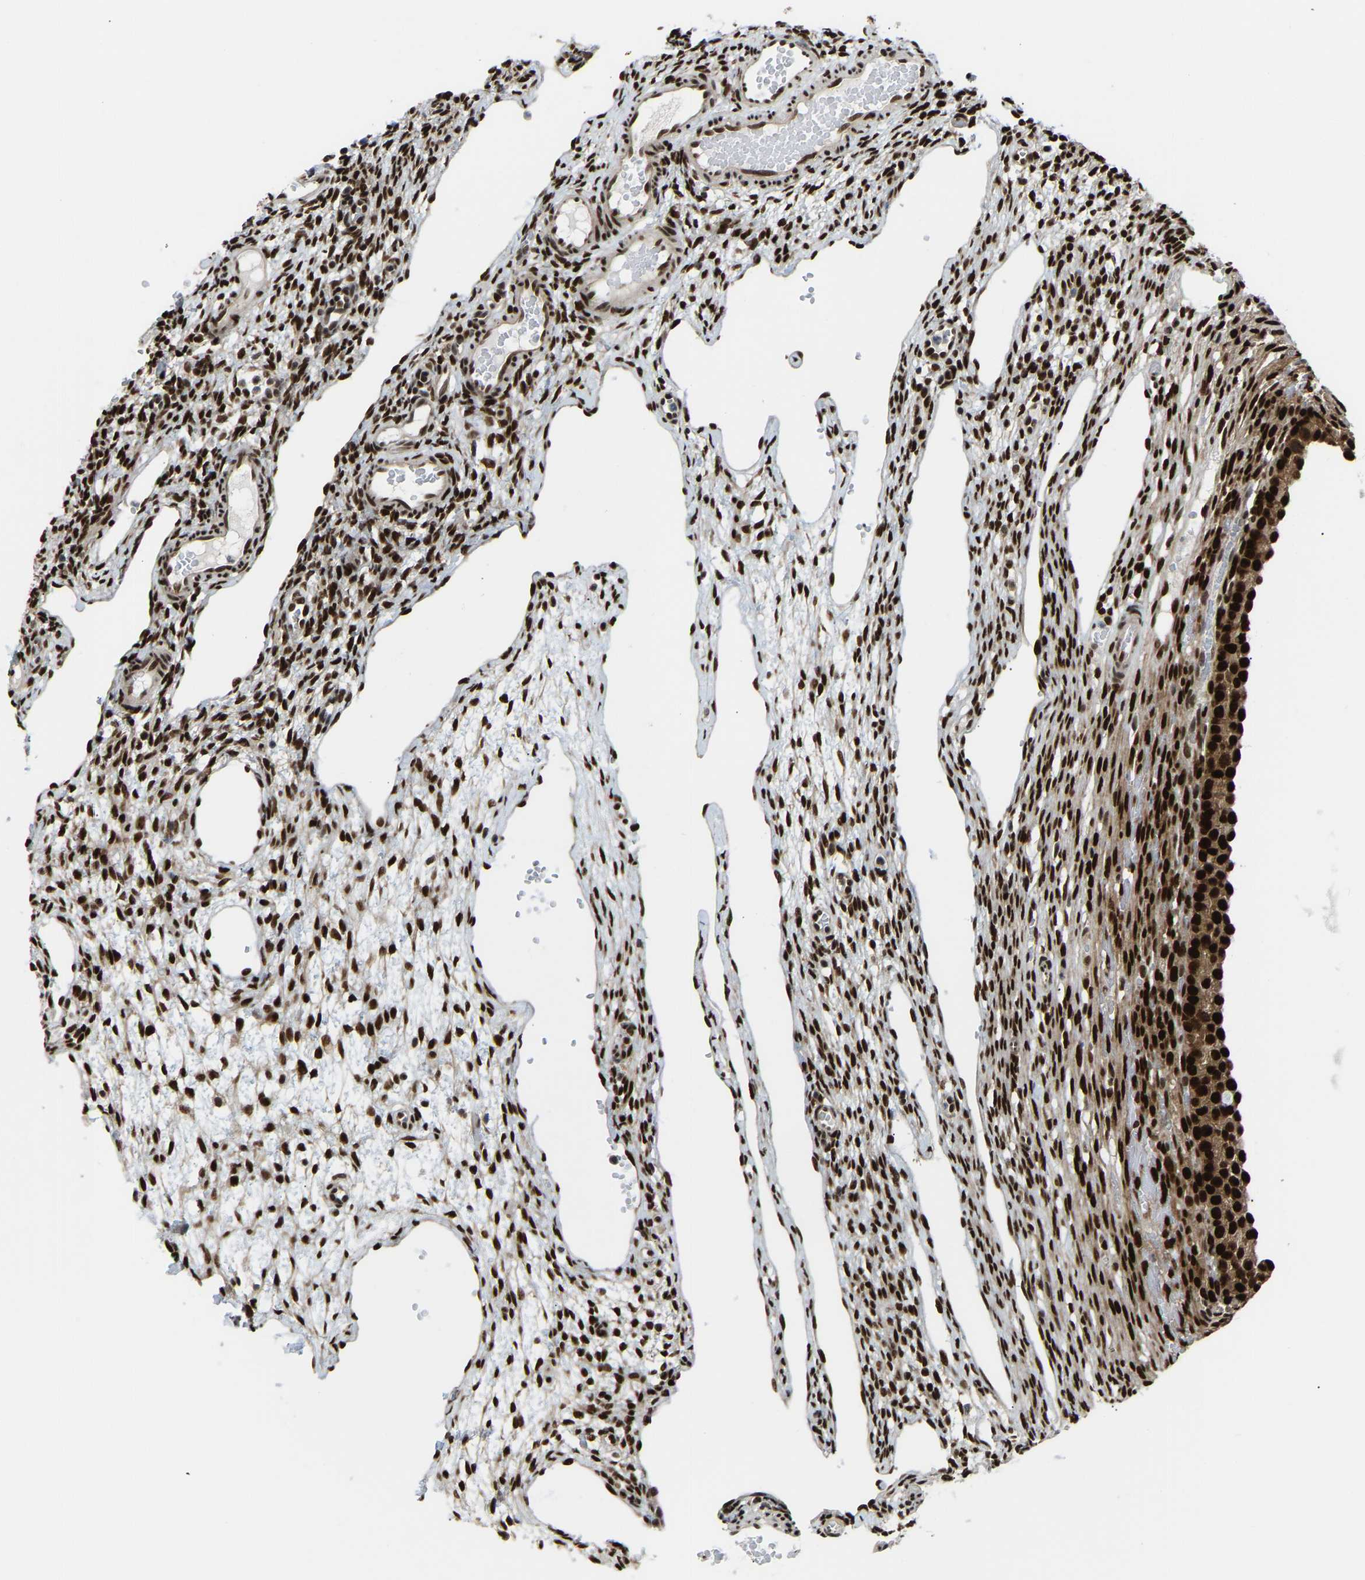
{"staining": {"intensity": "strong", "quantity": ">75%", "location": "nuclear"}, "tissue": "ovary", "cell_type": "Ovarian stroma cells", "image_type": "normal", "snomed": [{"axis": "morphology", "description": "Normal tissue, NOS"}, {"axis": "topography", "description": "Ovary"}], "caption": "IHC of unremarkable ovary displays high levels of strong nuclear expression in approximately >75% of ovarian stroma cells. The protein is shown in brown color, while the nuclei are stained blue.", "gene": "SSBP2", "patient": {"sex": "female", "age": 33}}